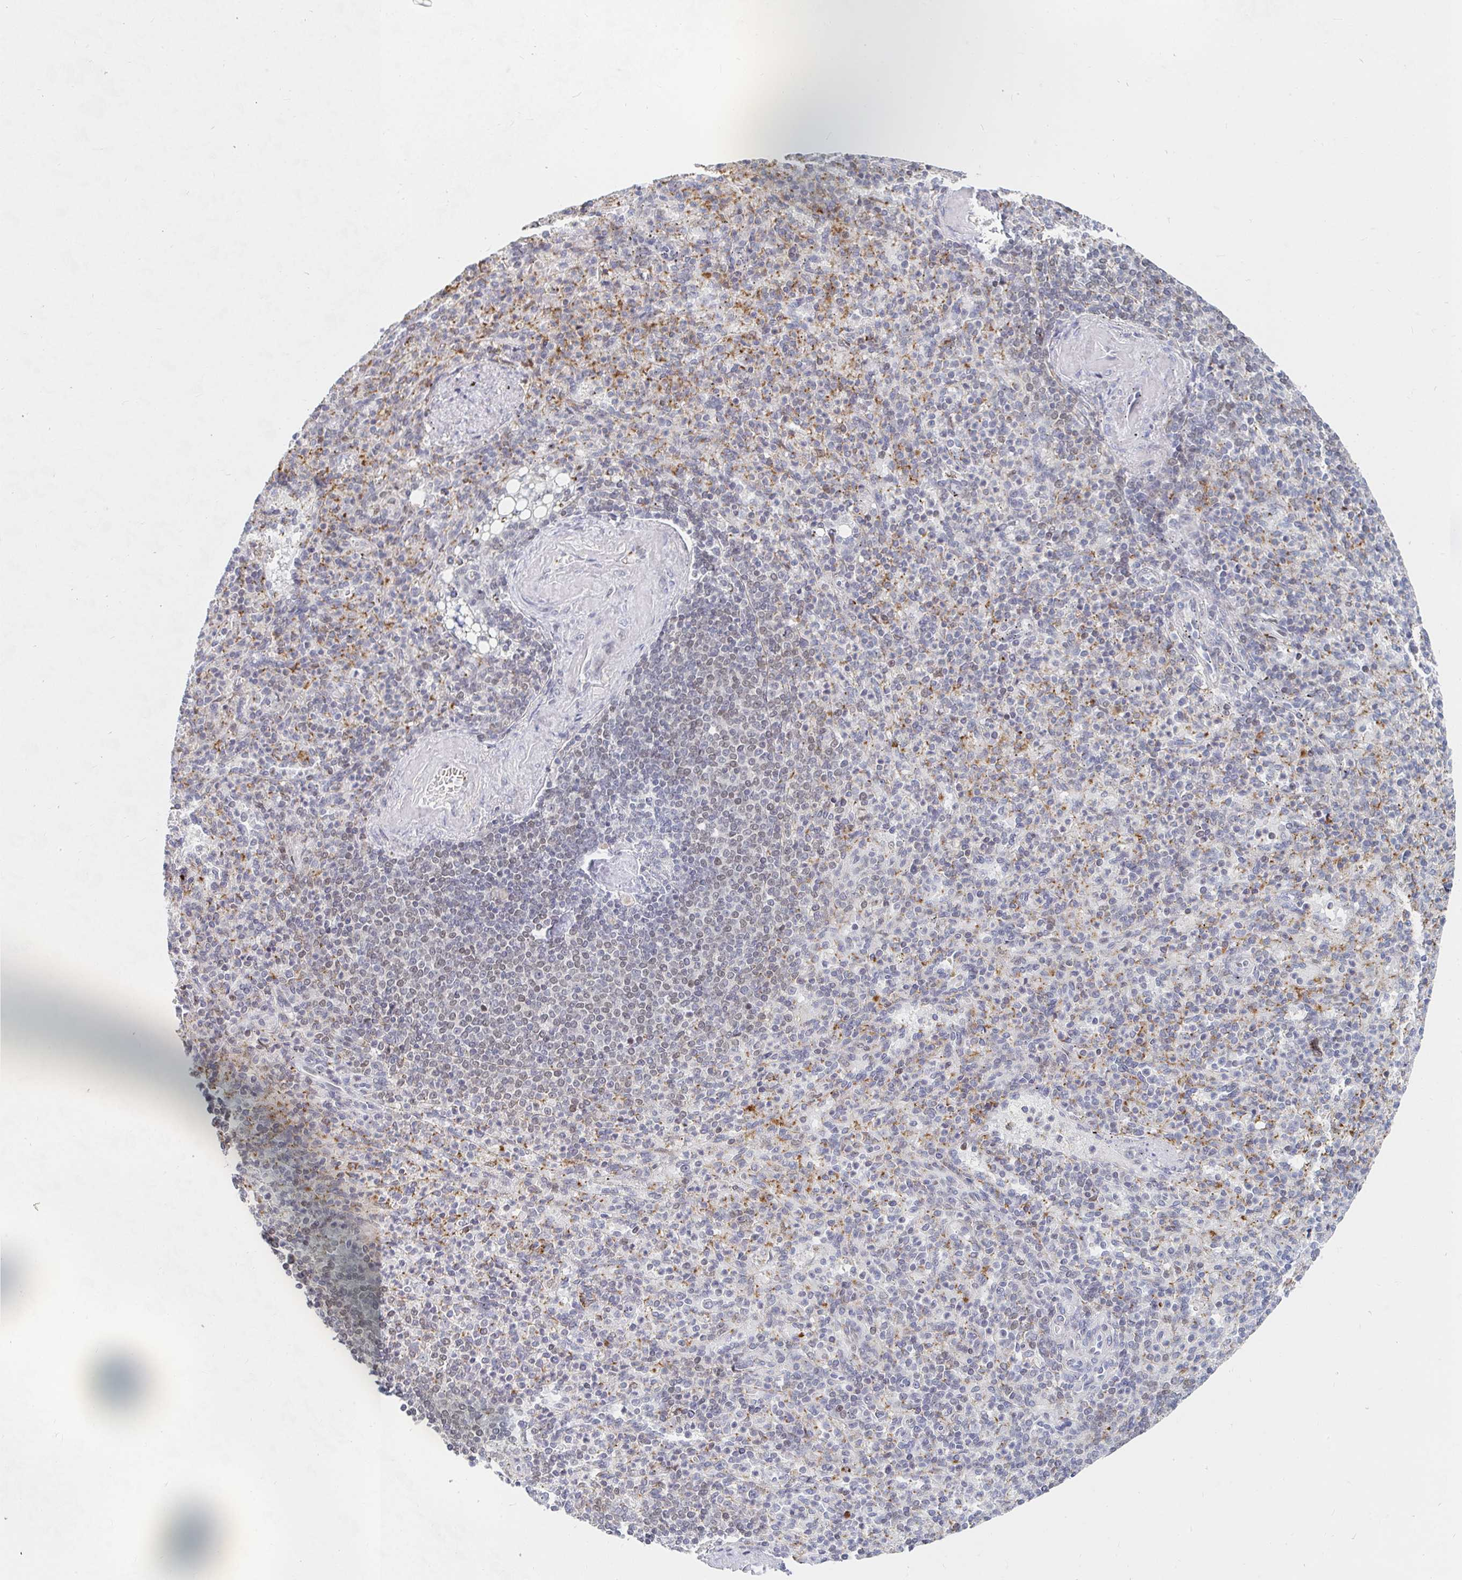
{"staining": {"intensity": "moderate", "quantity": "<25%", "location": "cytoplasmic/membranous"}, "tissue": "spleen", "cell_type": "Cells in red pulp", "image_type": "normal", "snomed": [{"axis": "morphology", "description": "Normal tissue, NOS"}, {"axis": "topography", "description": "Spleen"}], "caption": "Normal spleen was stained to show a protein in brown. There is low levels of moderate cytoplasmic/membranous staining in approximately <25% of cells in red pulp. The staining was performed using DAB (3,3'-diaminobenzidine), with brown indicating positive protein expression. Nuclei are stained blue with hematoxylin.", "gene": "CHD2", "patient": {"sex": "female", "age": 74}}